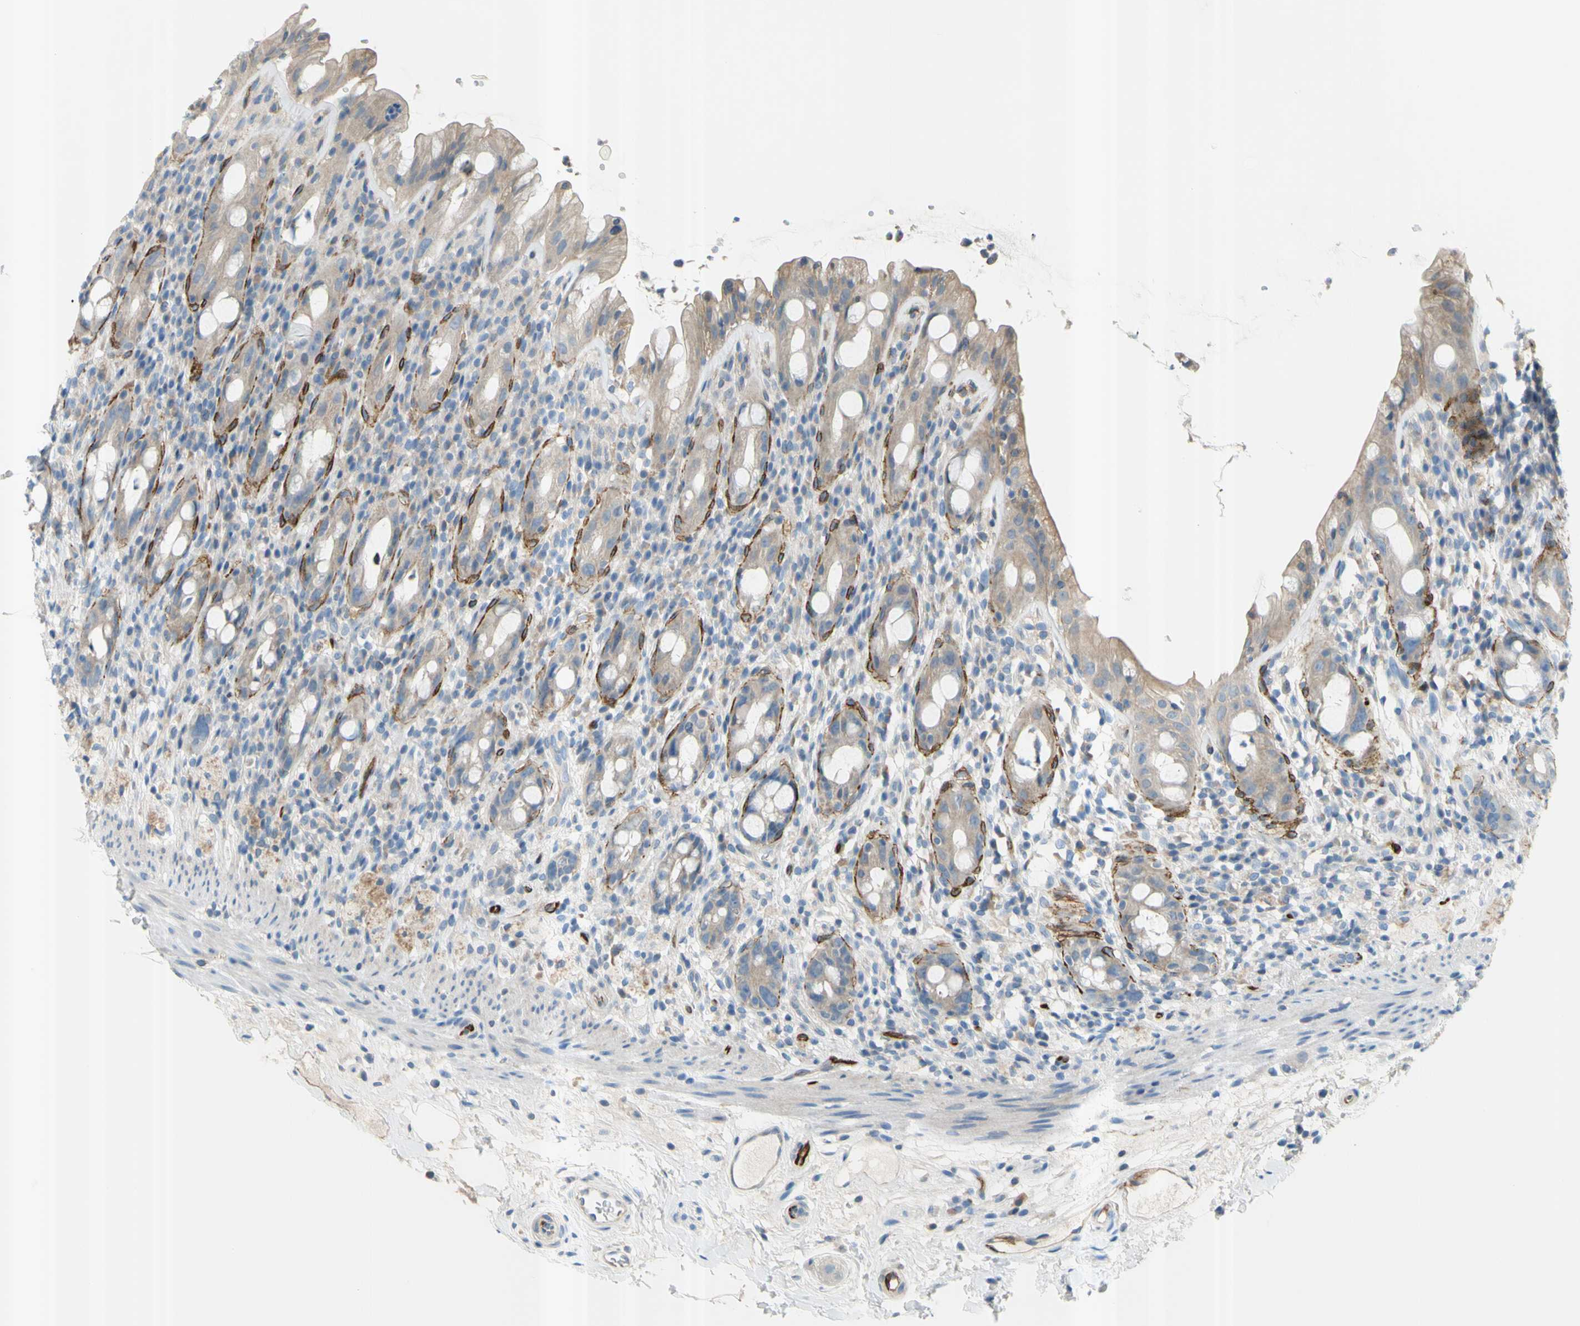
{"staining": {"intensity": "weak", "quantity": ">75%", "location": "cytoplasmic/membranous"}, "tissue": "rectum", "cell_type": "Glandular cells", "image_type": "normal", "snomed": [{"axis": "morphology", "description": "Normal tissue, NOS"}, {"axis": "topography", "description": "Rectum"}], "caption": "Unremarkable rectum was stained to show a protein in brown. There is low levels of weak cytoplasmic/membranous expression in about >75% of glandular cells. (DAB (3,3'-diaminobenzidine) = brown stain, brightfield microscopy at high magnification).", "gene": "PRRG2", "patient": {"sex": "male", "age": 44}}